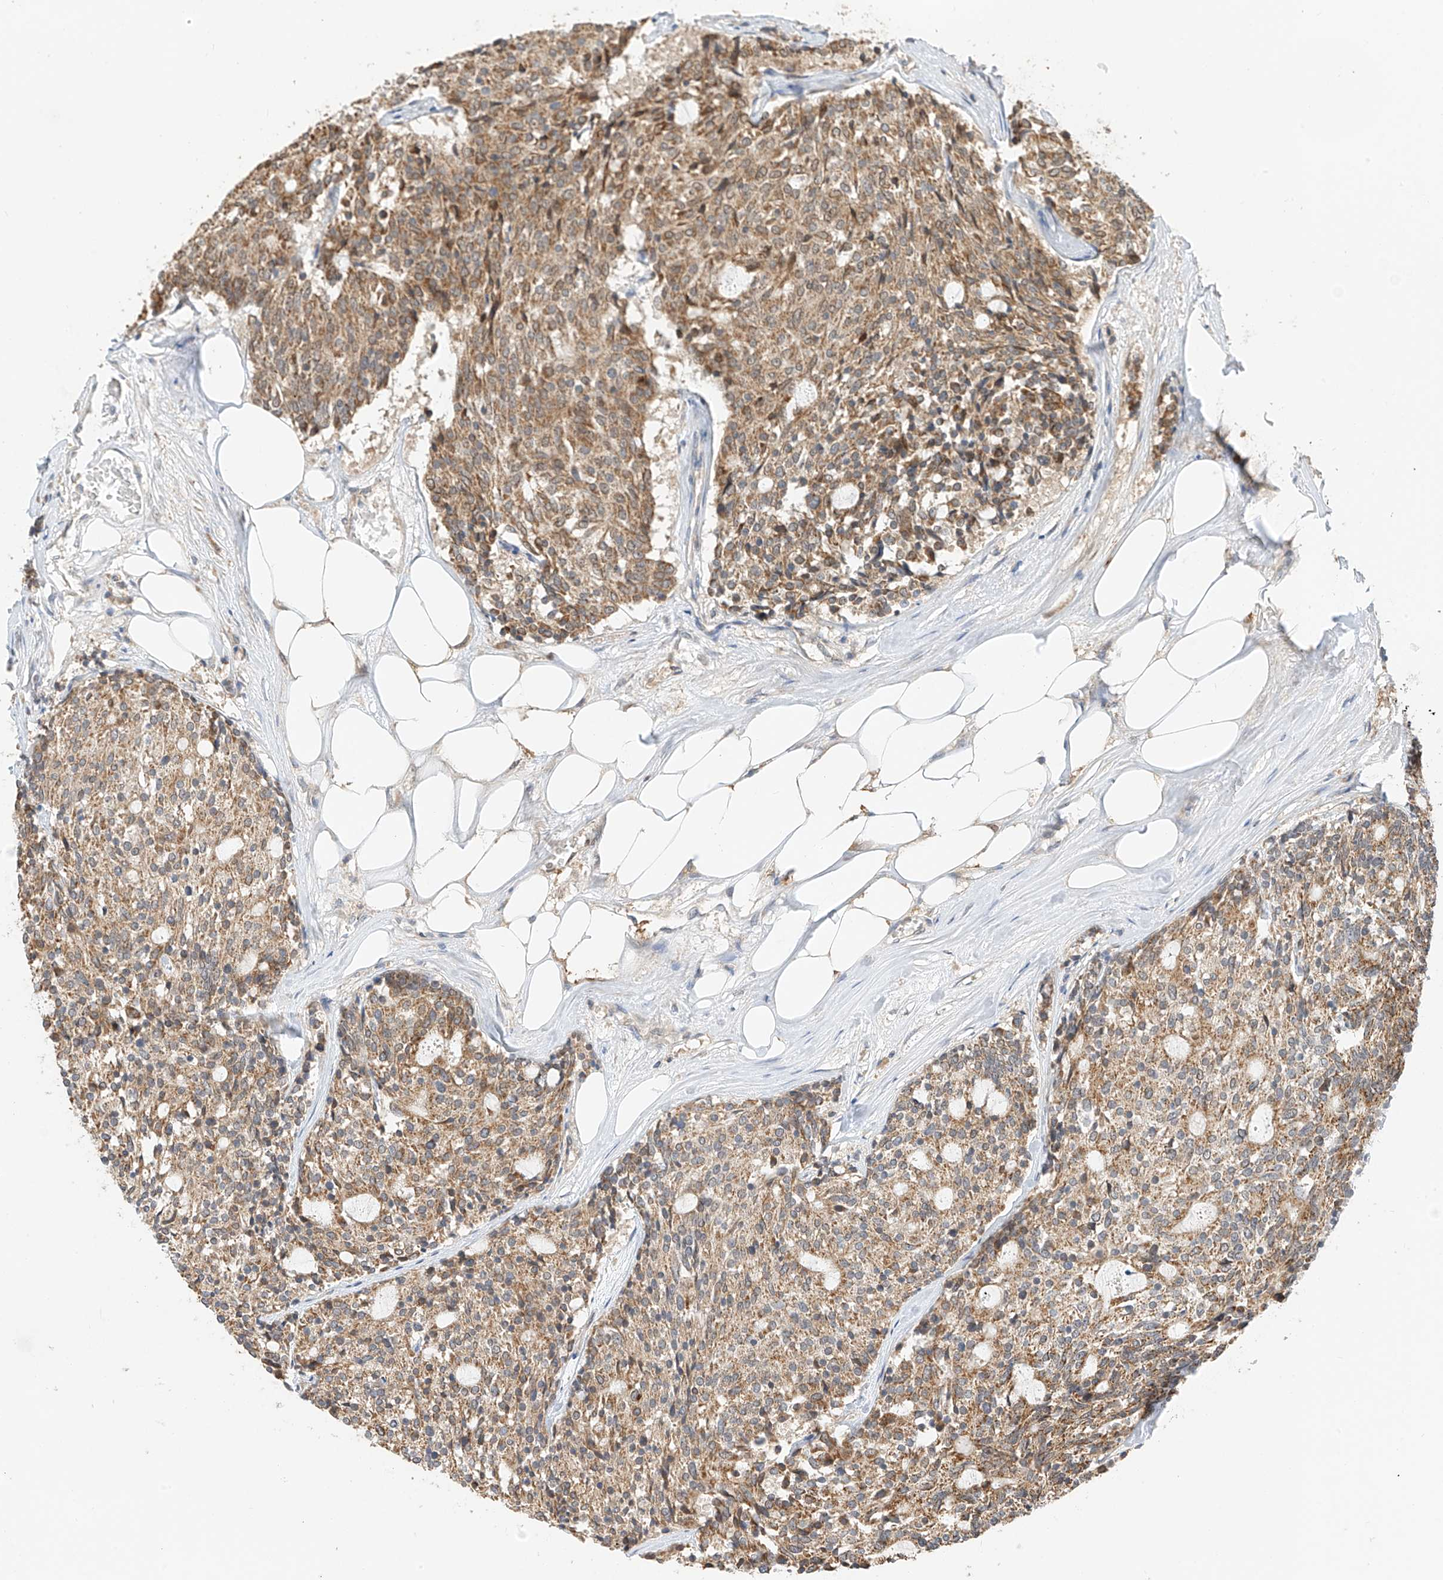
{"staining": {"intensity": "moderate", "quantity": ">75%", "location": "cytoplasmic/membranous"}, "tissue": "carcinoid", "cell_type": "Tumor cells", "image_type": "cancer", "snomed": [{"axis": "morphology", "description": "Carcinoid, malignant, NOS"}, {"axis": "topography", "description": "Pancreas"}], "caption": "High-magnification brightfield microscopy of carcinoid stained with DAB (3,3'-diaminobenzidine) (brown) and counterstained with hematoxylin (blue). tumor cells exhibit moderate cytoplasmic/membranous positivity is identified in about>75% of cells.", "gene": "PPA2", "patient": {"sex": "female", "age": 54}}